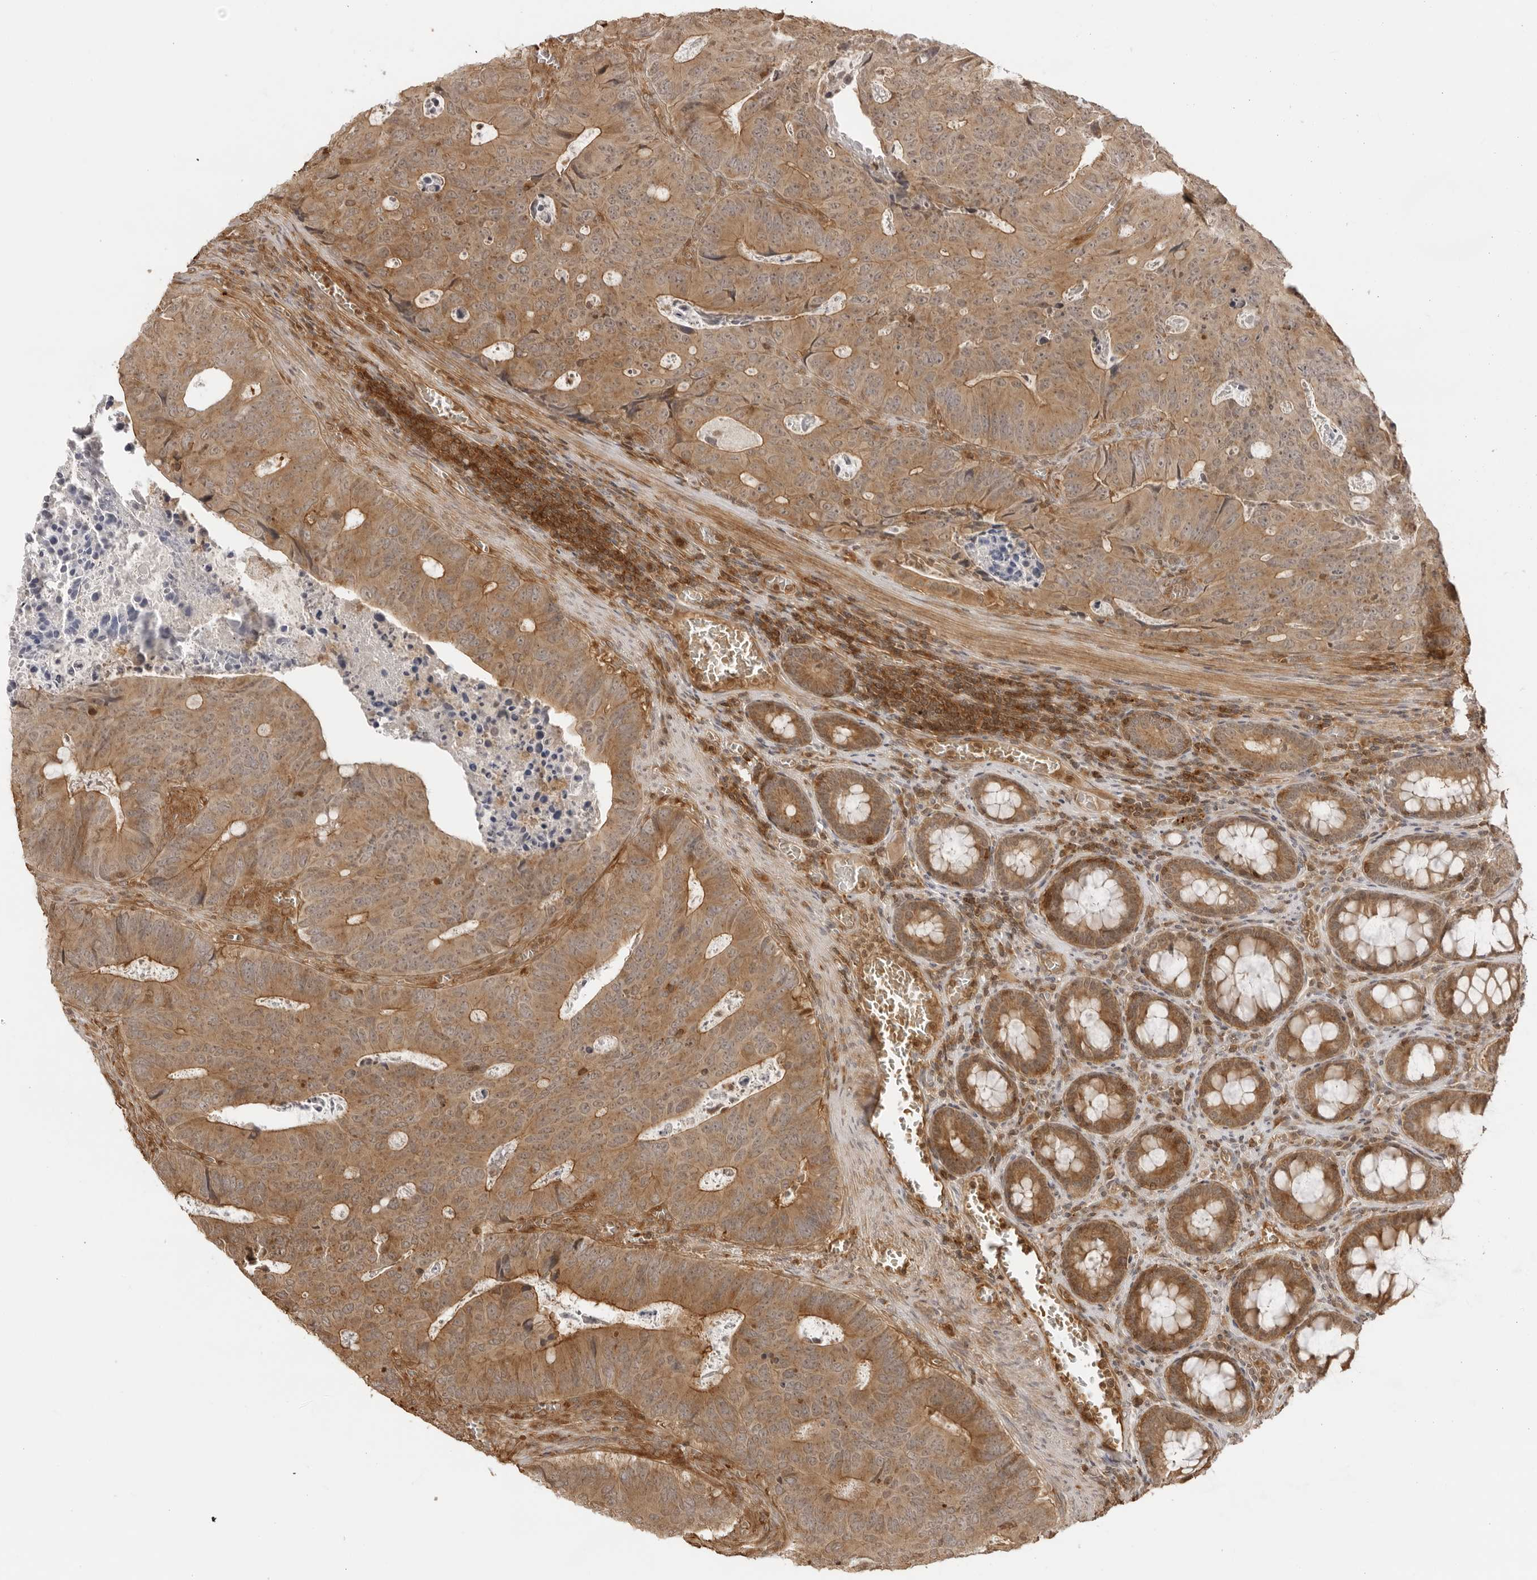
{"staining": {"intensity": "moderate", "quantity": ">75%", "location": "cytoplasmic/membranous"}, "tissue": "colorectal cancer", "cell_type": "Tumor cells", "image_type": "cancer", "snomed": [{"axis": "morphology", "description": "Adenocarcinoma, NOS"}, {"axis": "topography", "description": "Colon"}], "caption": "Approximately >75% of tumor cells in human colorectal cancer display moderate cytoplasmic/membranous protein positivity as visualized by brown immunohistochemical staining.", "gene": "IKBKE", "patient": {"sex": "male", "age": 87}}